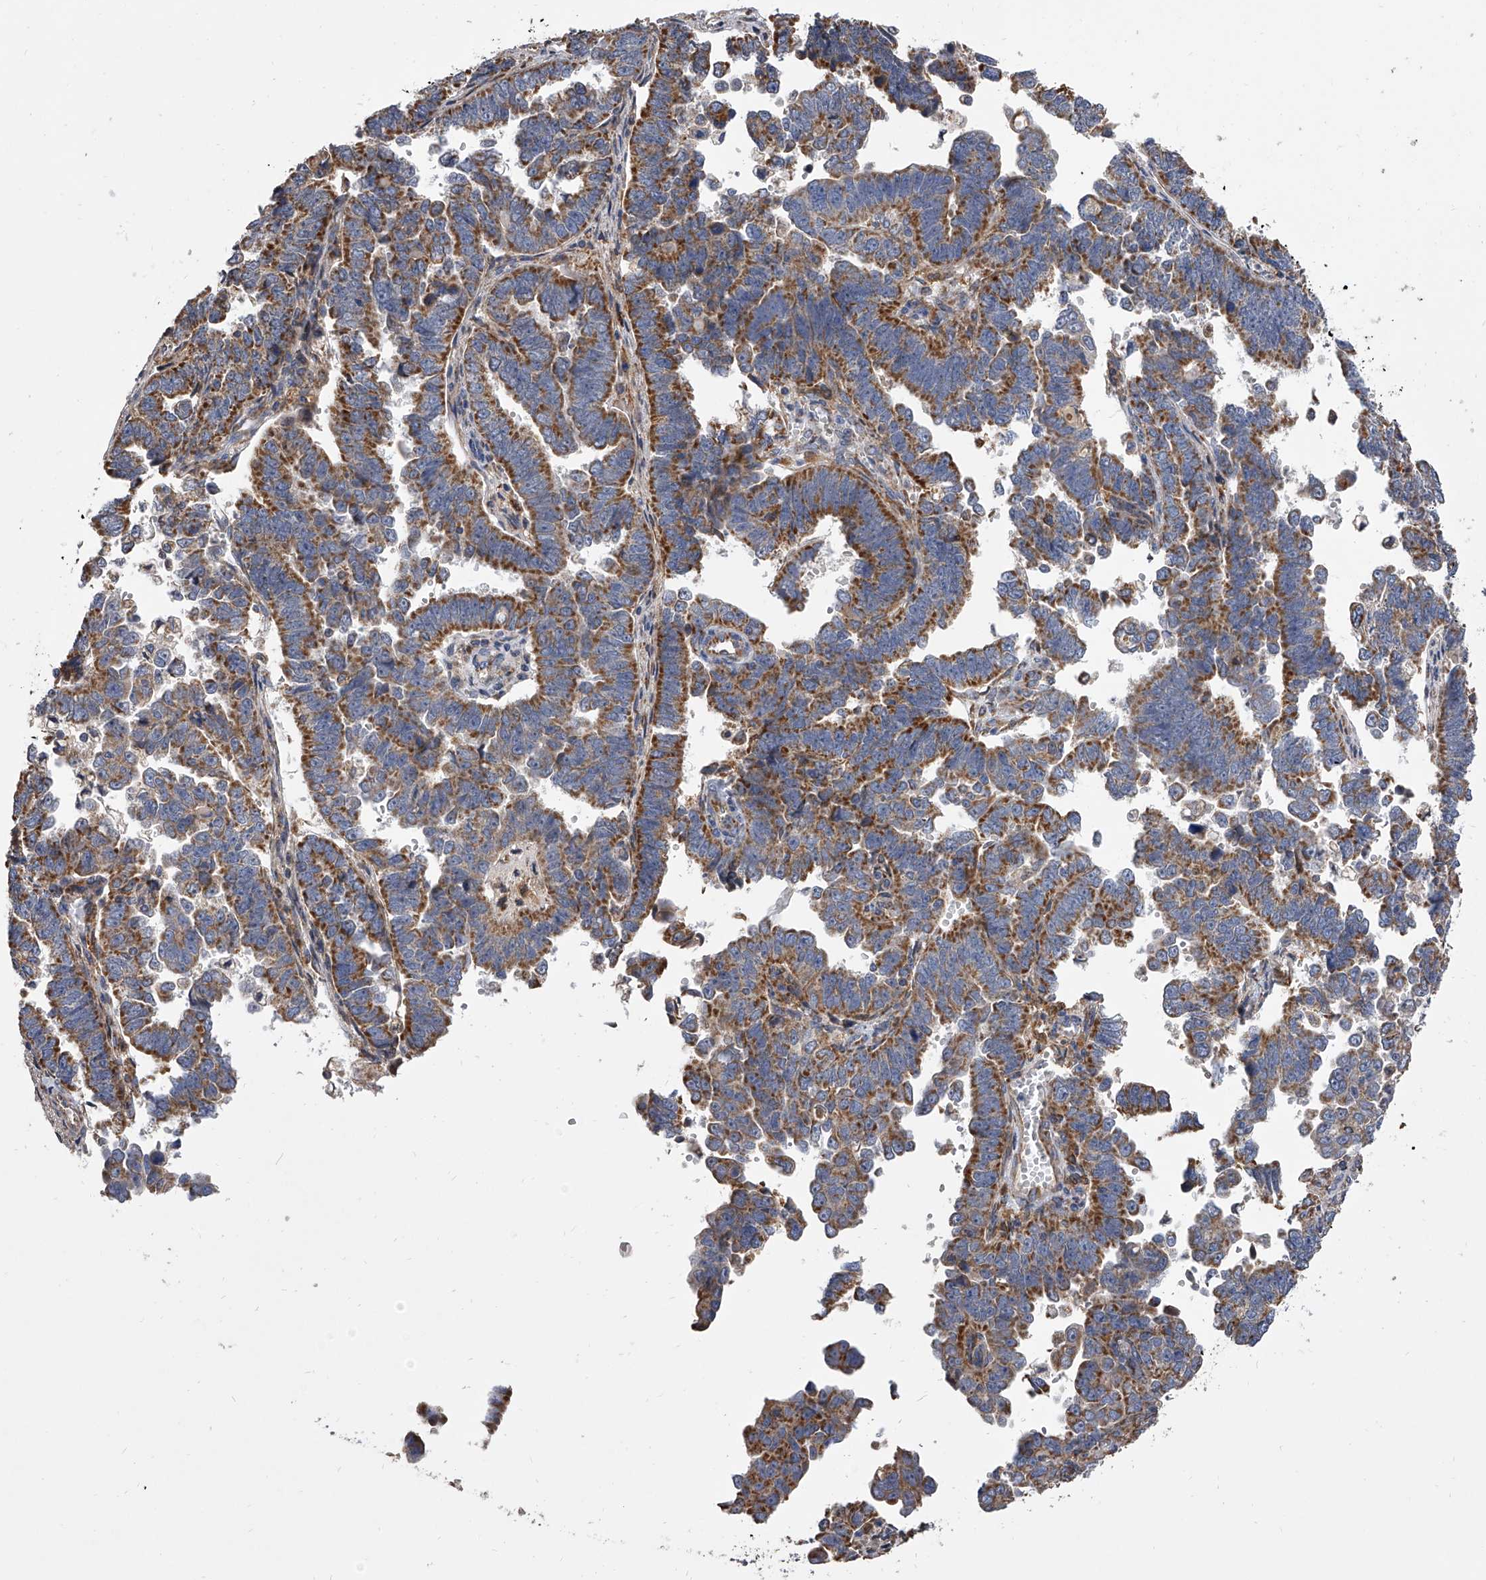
{"staining": {"intensity": "strong", "quantity": ">75%", "location": "cytoplasmic/membranous"}, "tissue": "endometrial cancer", "cell_type": "Tumor cells", "image_type": "cancer", "snomed": [{"axis": "morphology", "description": "Adenocarcinoma, NOS"}, {"axis": "topography", "description": "Endometrium"}], "caption": "Protein positivity by immunohistochemistry shows strong cytoplasmic/membranous positivity in about >75% of tumor cells in adenocarcinoma (endometrial).", "gene": "MRPL28", "patient": {"sex": "female", "age": 75}}